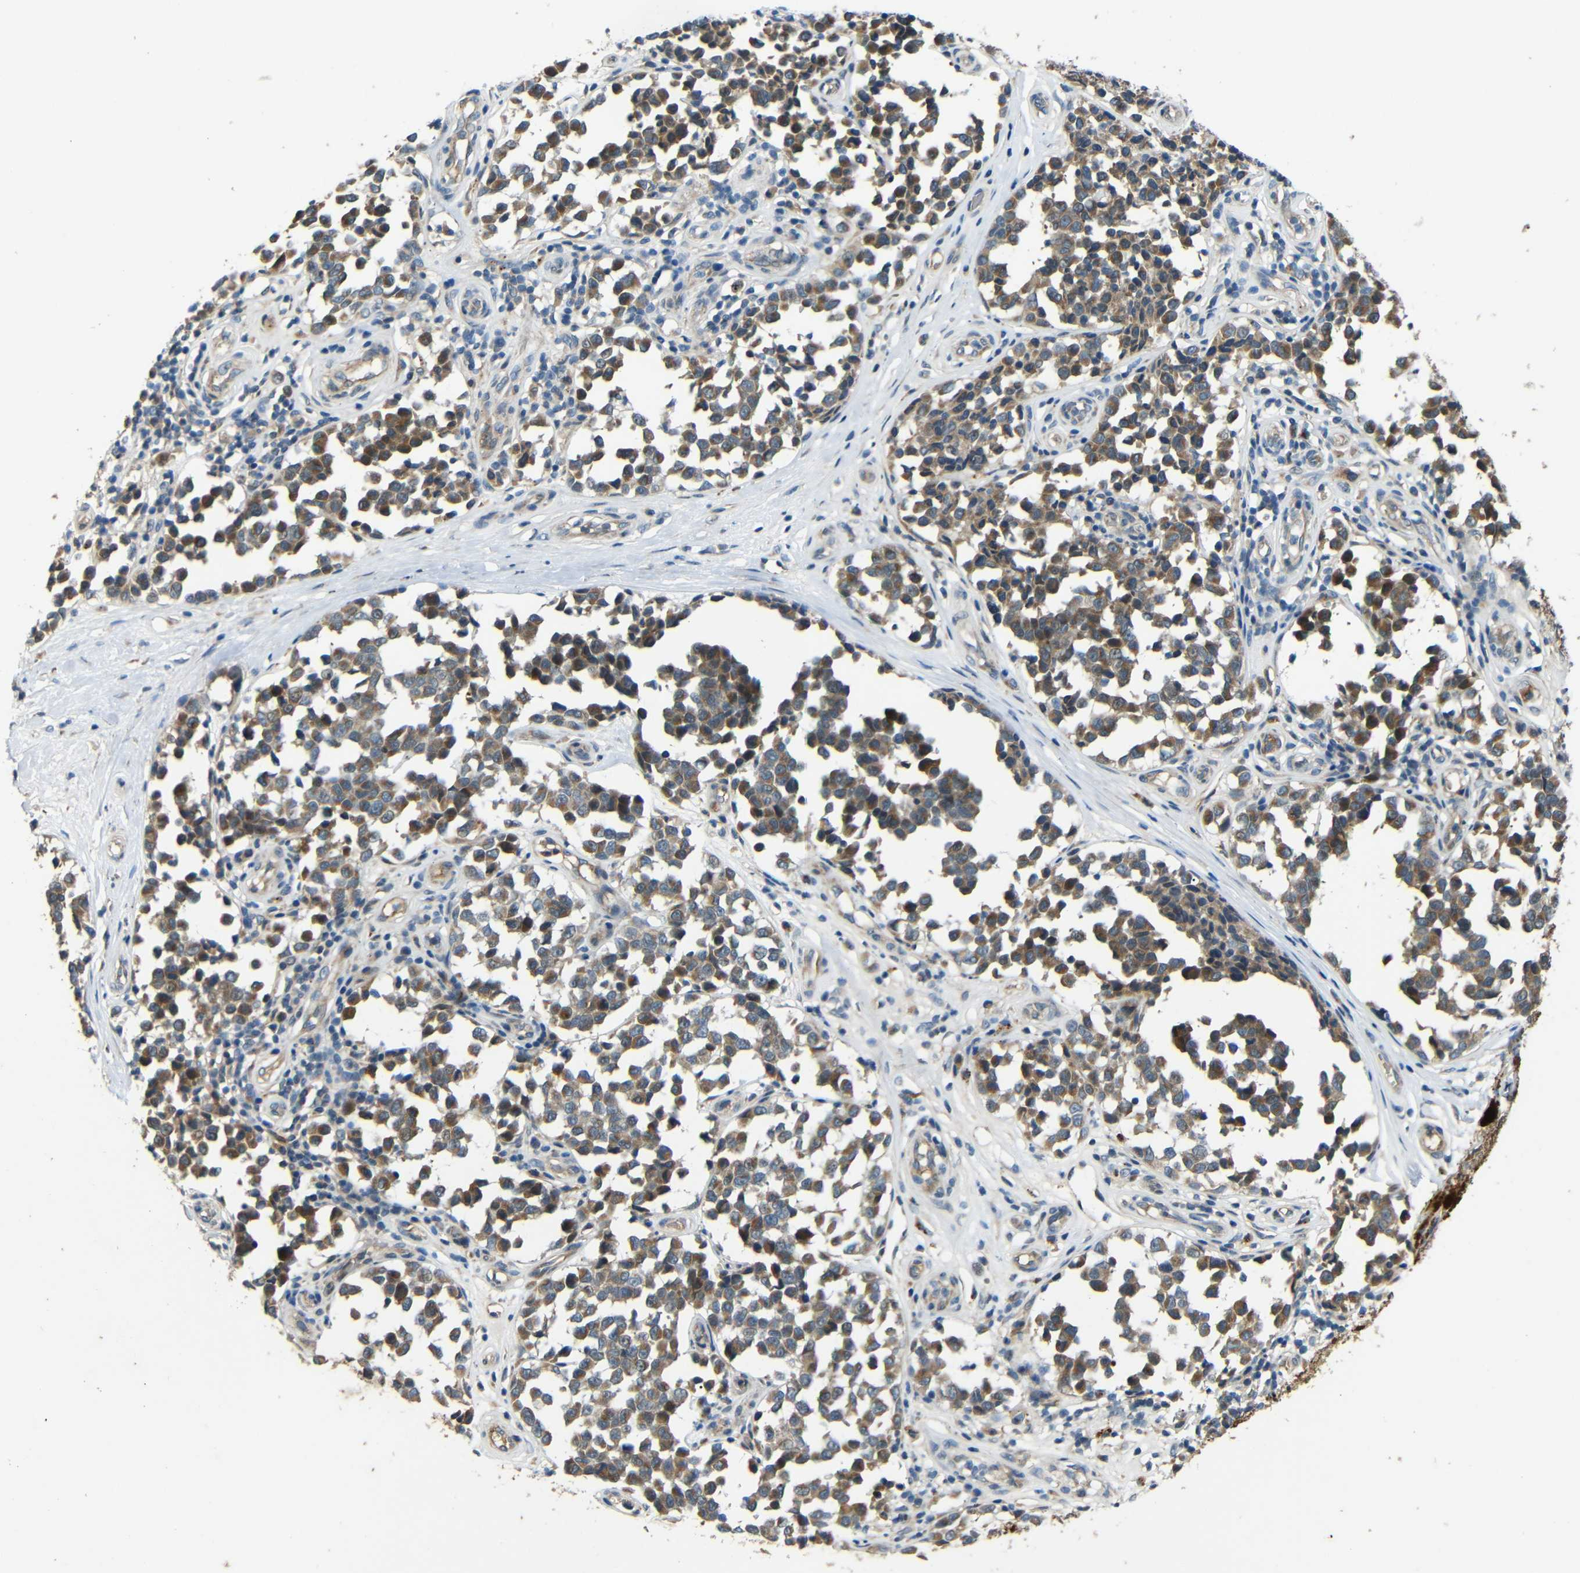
{"staining": {"intensity": "moderate", "quantity": ">75%", "location": "cytoplasmic/membranous"}, "tissue": "melanoma", "cell_type": "Tumor cells", "image_type": "cancer", "snomed": [{"axis": "morphology", "description": "Malignant melanoma, NOS"}, {"axis": "topography", "description": "Skin"}], "caption": "Malignant melanoma tissue demonstrates moderate cytoplasmic/membranous expression in approximately >75% of tumor cells (brown staining indicates protein expression, while blue staining denotes nuclei).", "gene": "ATP7A", "patient": {"sex": "female", "age": 64}}